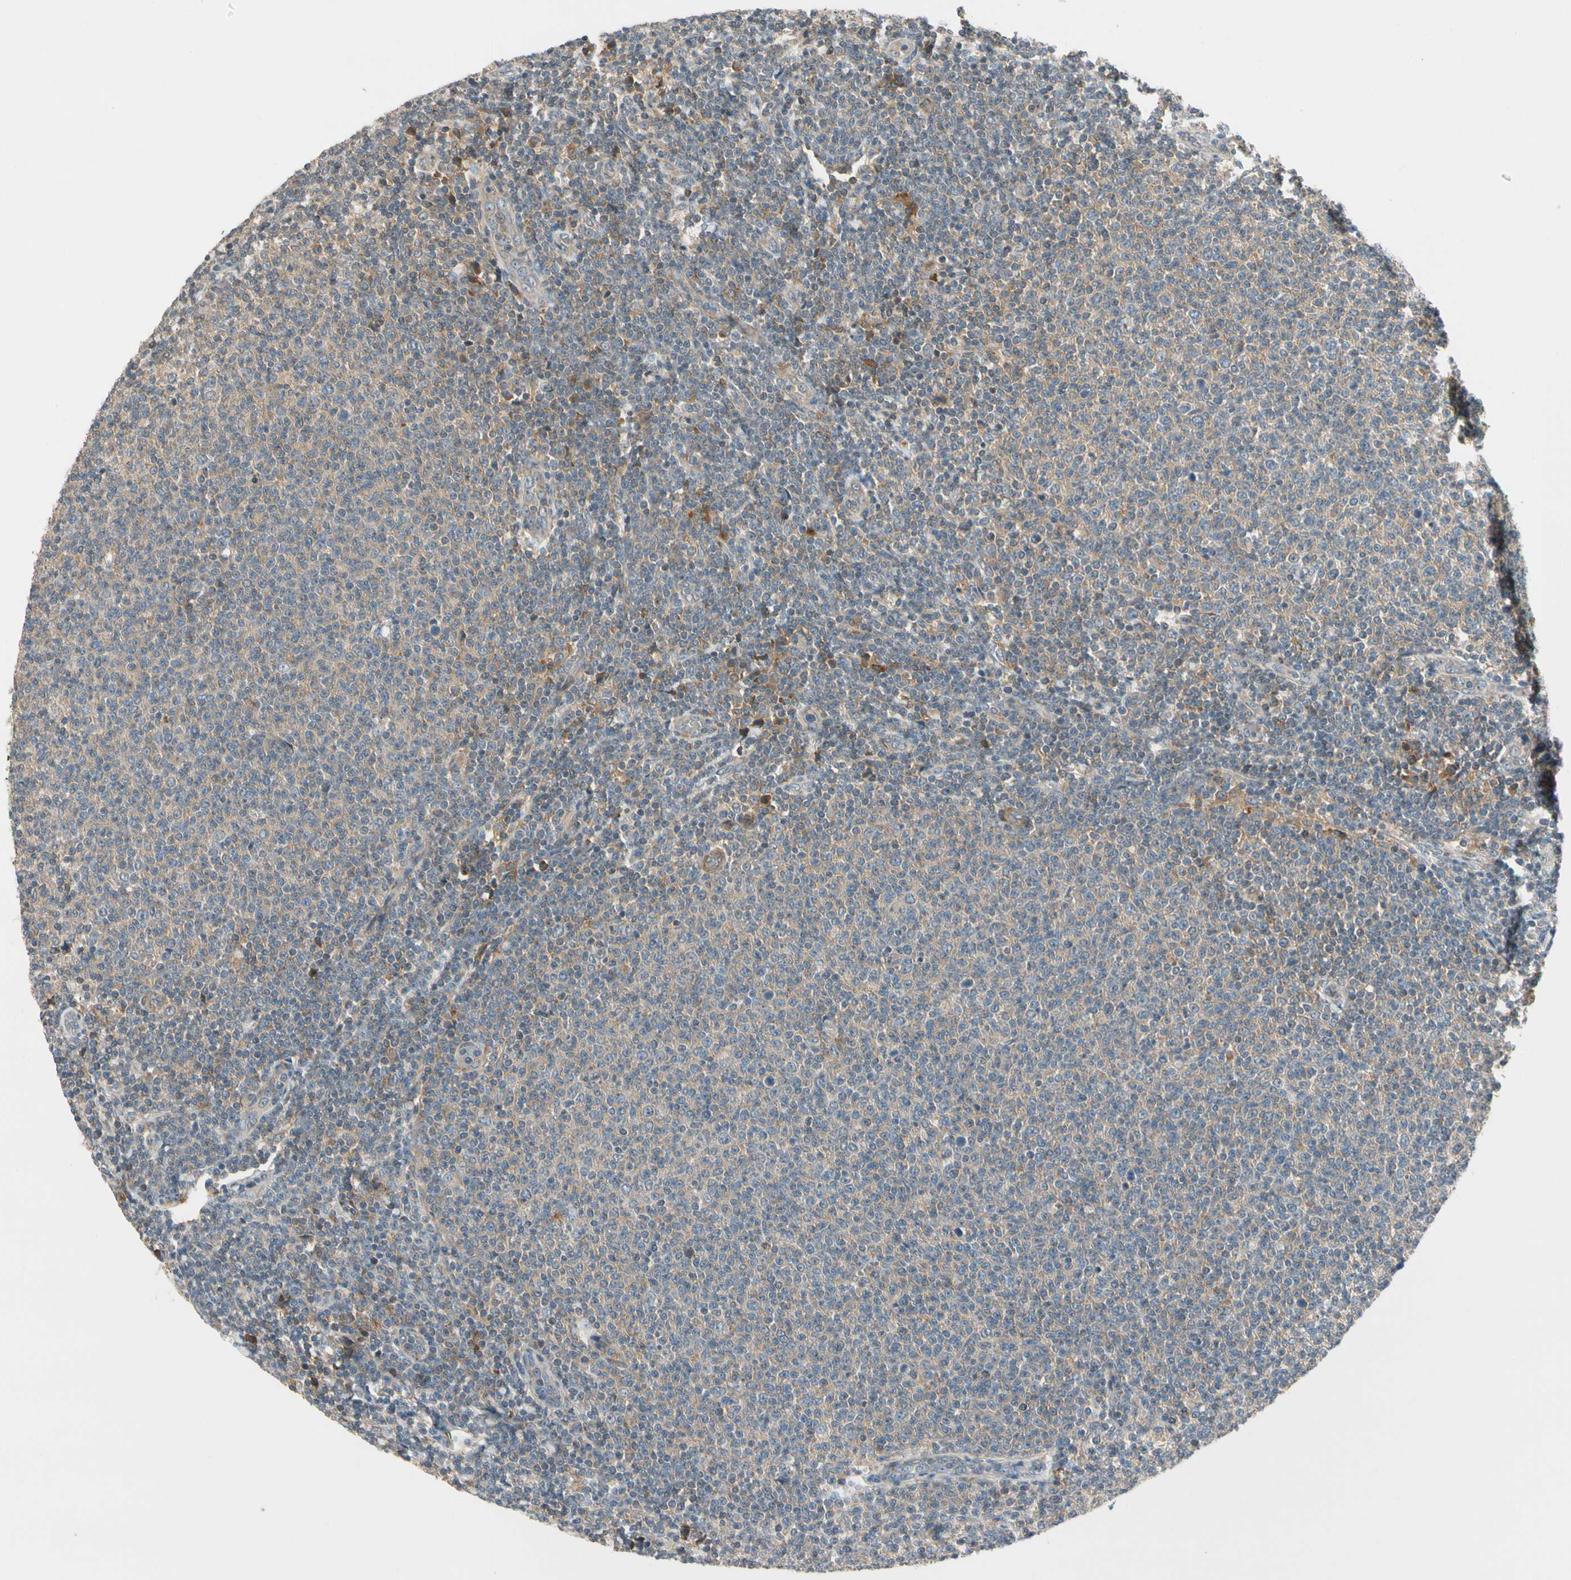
{"staining": {"intensity": "weak", "quantity": "25%-75%", "location": "cytoplasmic/membranous"}, "tissue": "lymphoma", "cell_type": "Tumor cells", "image_type": "cancer", "snomed": [{"axis": "morphology", "description": "Malignant lymphoma, non-Hodgkin's type, Low grade"}, {"axis": "topography", "description": "Lymph node"}], "caption": "Protein expression analysis of malignant lymphoma, non-Hodgkin's type (low-grade) exhibits weak cytoplasmic/membranous expression in about 25%-75% of tumor cells. The staining was performed using DAB (3,3'-diaminobenzidine), with brown indicating positive protein expression. Nuclei are stained blue with hematoxylin.", "gene": "MST1R", "patient": {"sex": "male", "age": 66}}